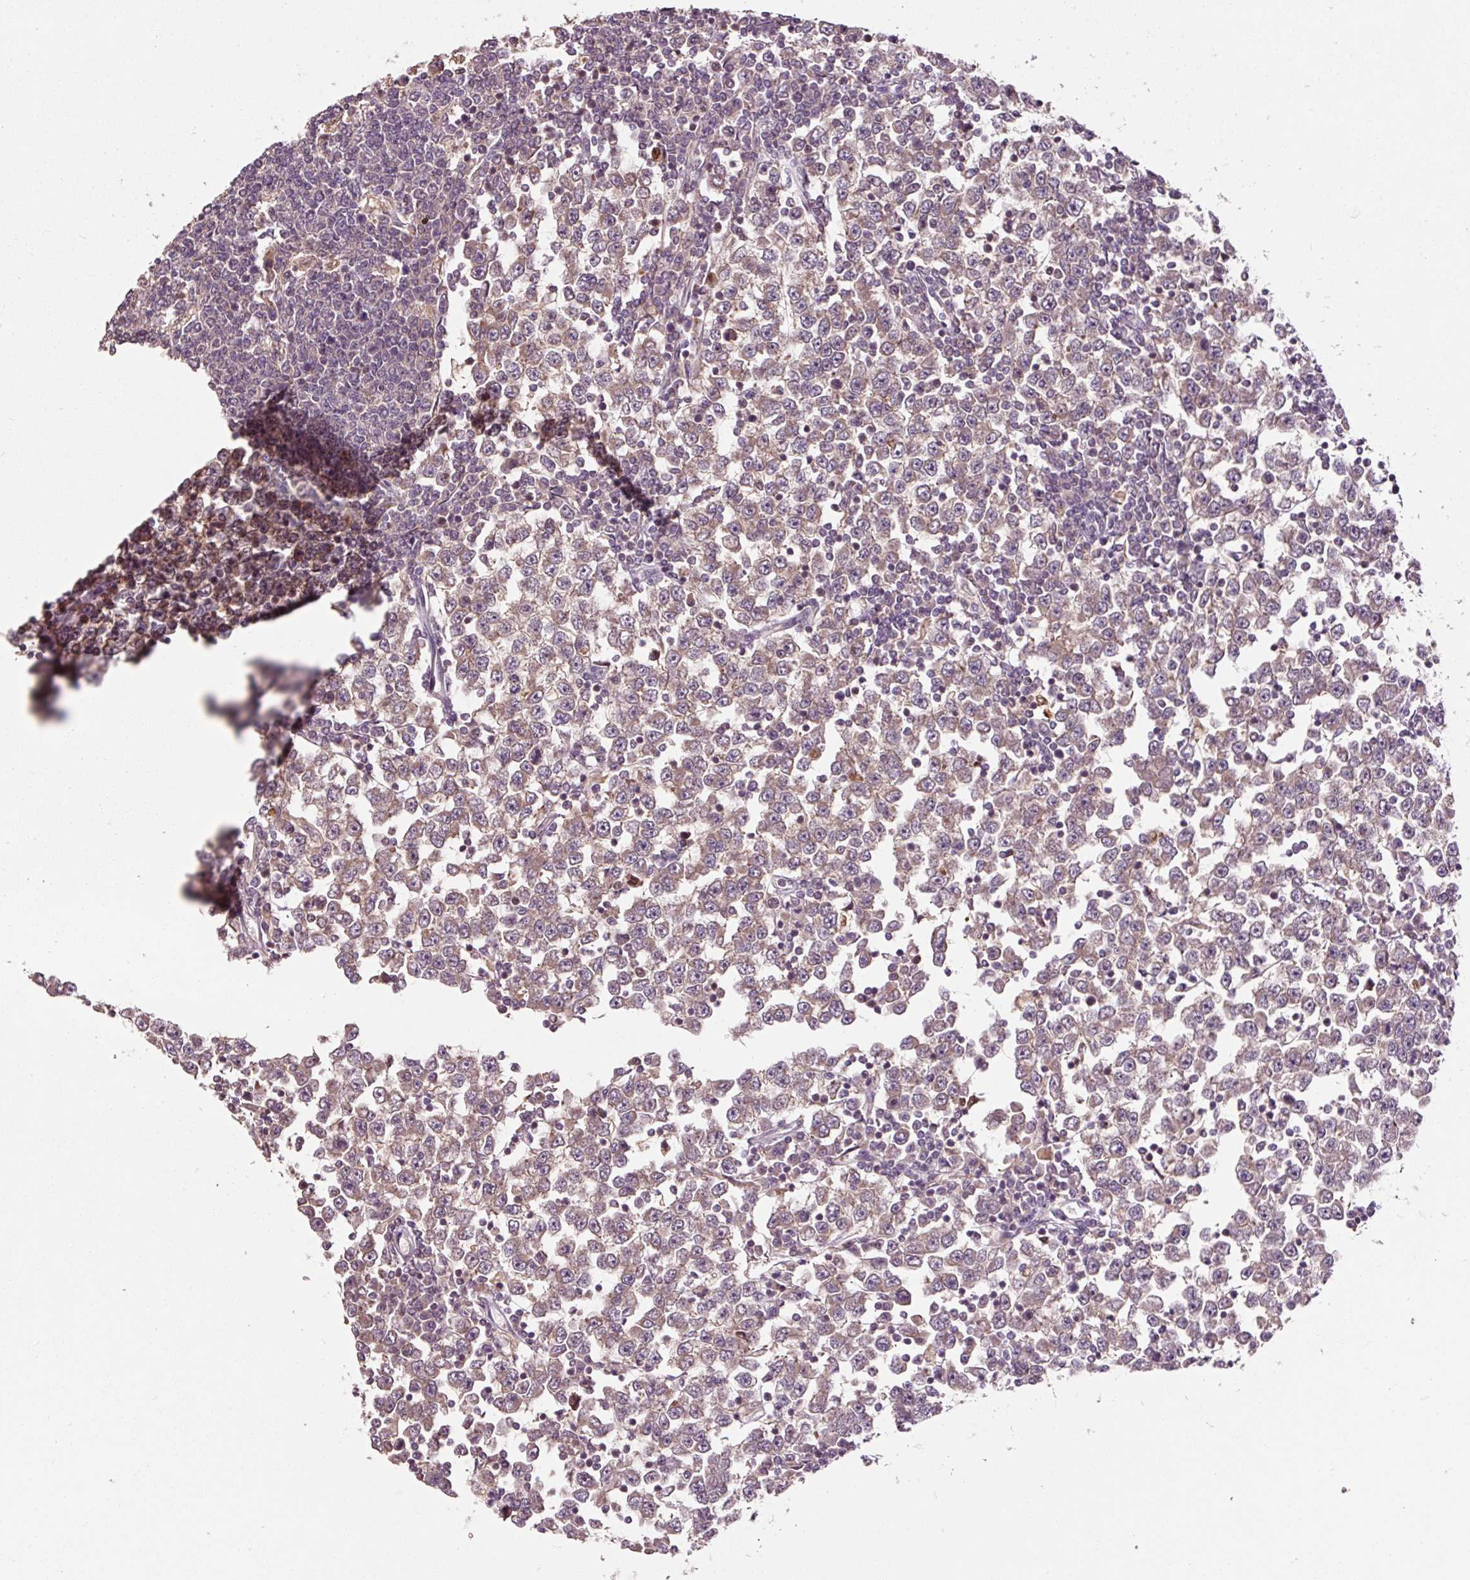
{"staining": {"intensity": "weak", "quantity": ">75%", "location": "cytoplasmic/membranous"}, "tissue": "testis cancer", "cell_type": "Tumor cells", "image_type": "cancer", "snomed": [{"axis": "morphology", "description": "Seminoma, NOS"}, {"axis": "topography", "description": "Testis"}], "caption": "Immunohistochemical staining of testis seminoma shows weak cytoplasmic/membranous protein expression in approximately >75% of tumor cells. (IHC, brightfield microscopy, high magnification).", "gene": "MMS19", "patient": {"sex": "male", "age": 65}}